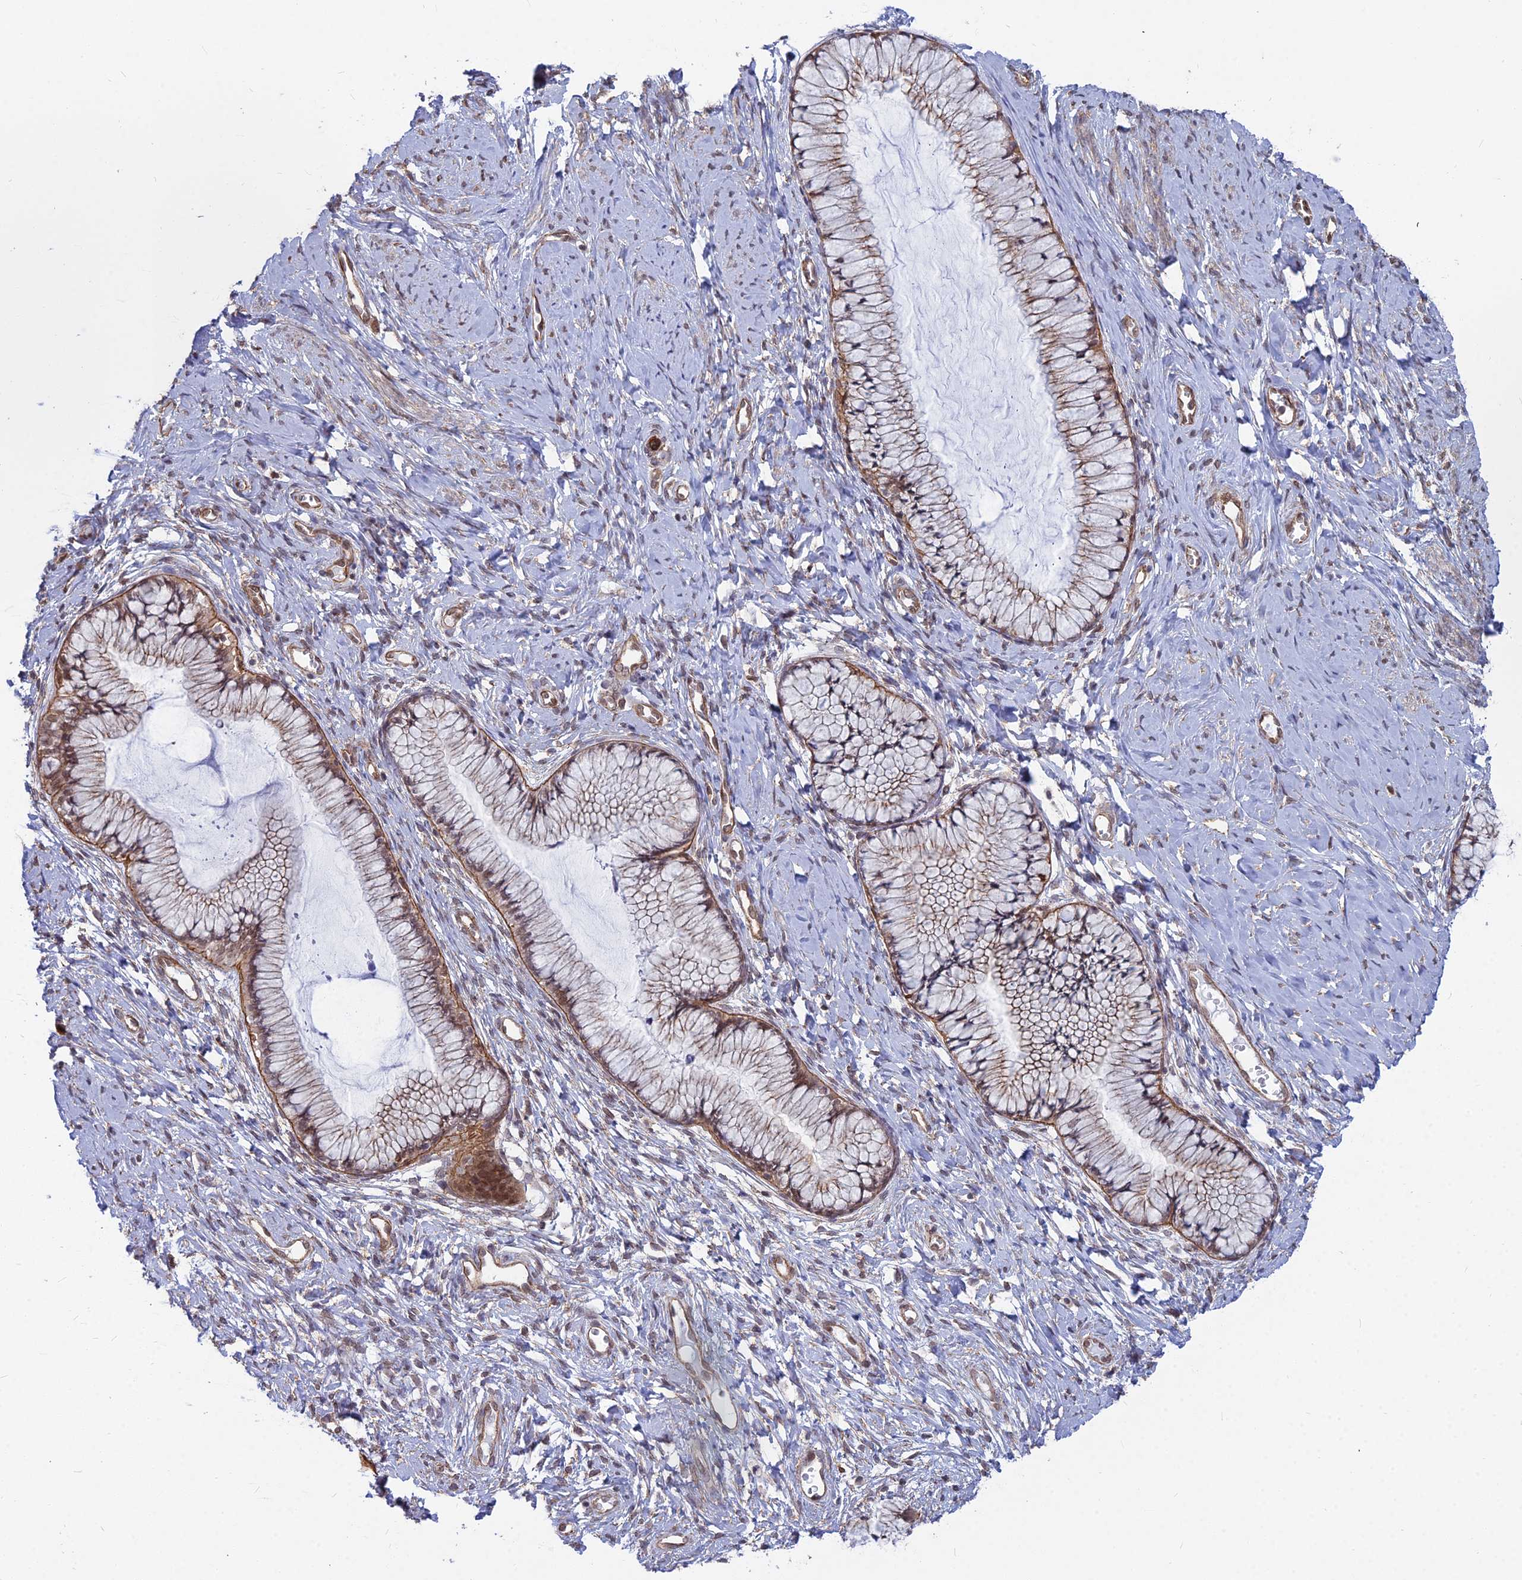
{"staining": {"intensity": "moderate", "quantity": "<25%", "location": "cytoplasmic/membranous,nuclear"}, "tissue": "cervix", "cell_type": "Glandular cells", "image_type": "normal", "snomed": [{"axis": "morphology", "description": "Normal tissue, NOS"}, {"axis": "topography", "description": "Cervix"}], "caption": "A brown stain labels moderate cytoplasmic/membranous,nuclear staining of a protein in glandular cells of unremarkable cervix. Nuclei are stained in blue.", "gene": "YJU2", "patient": {"sex": "female", "age": 42}}